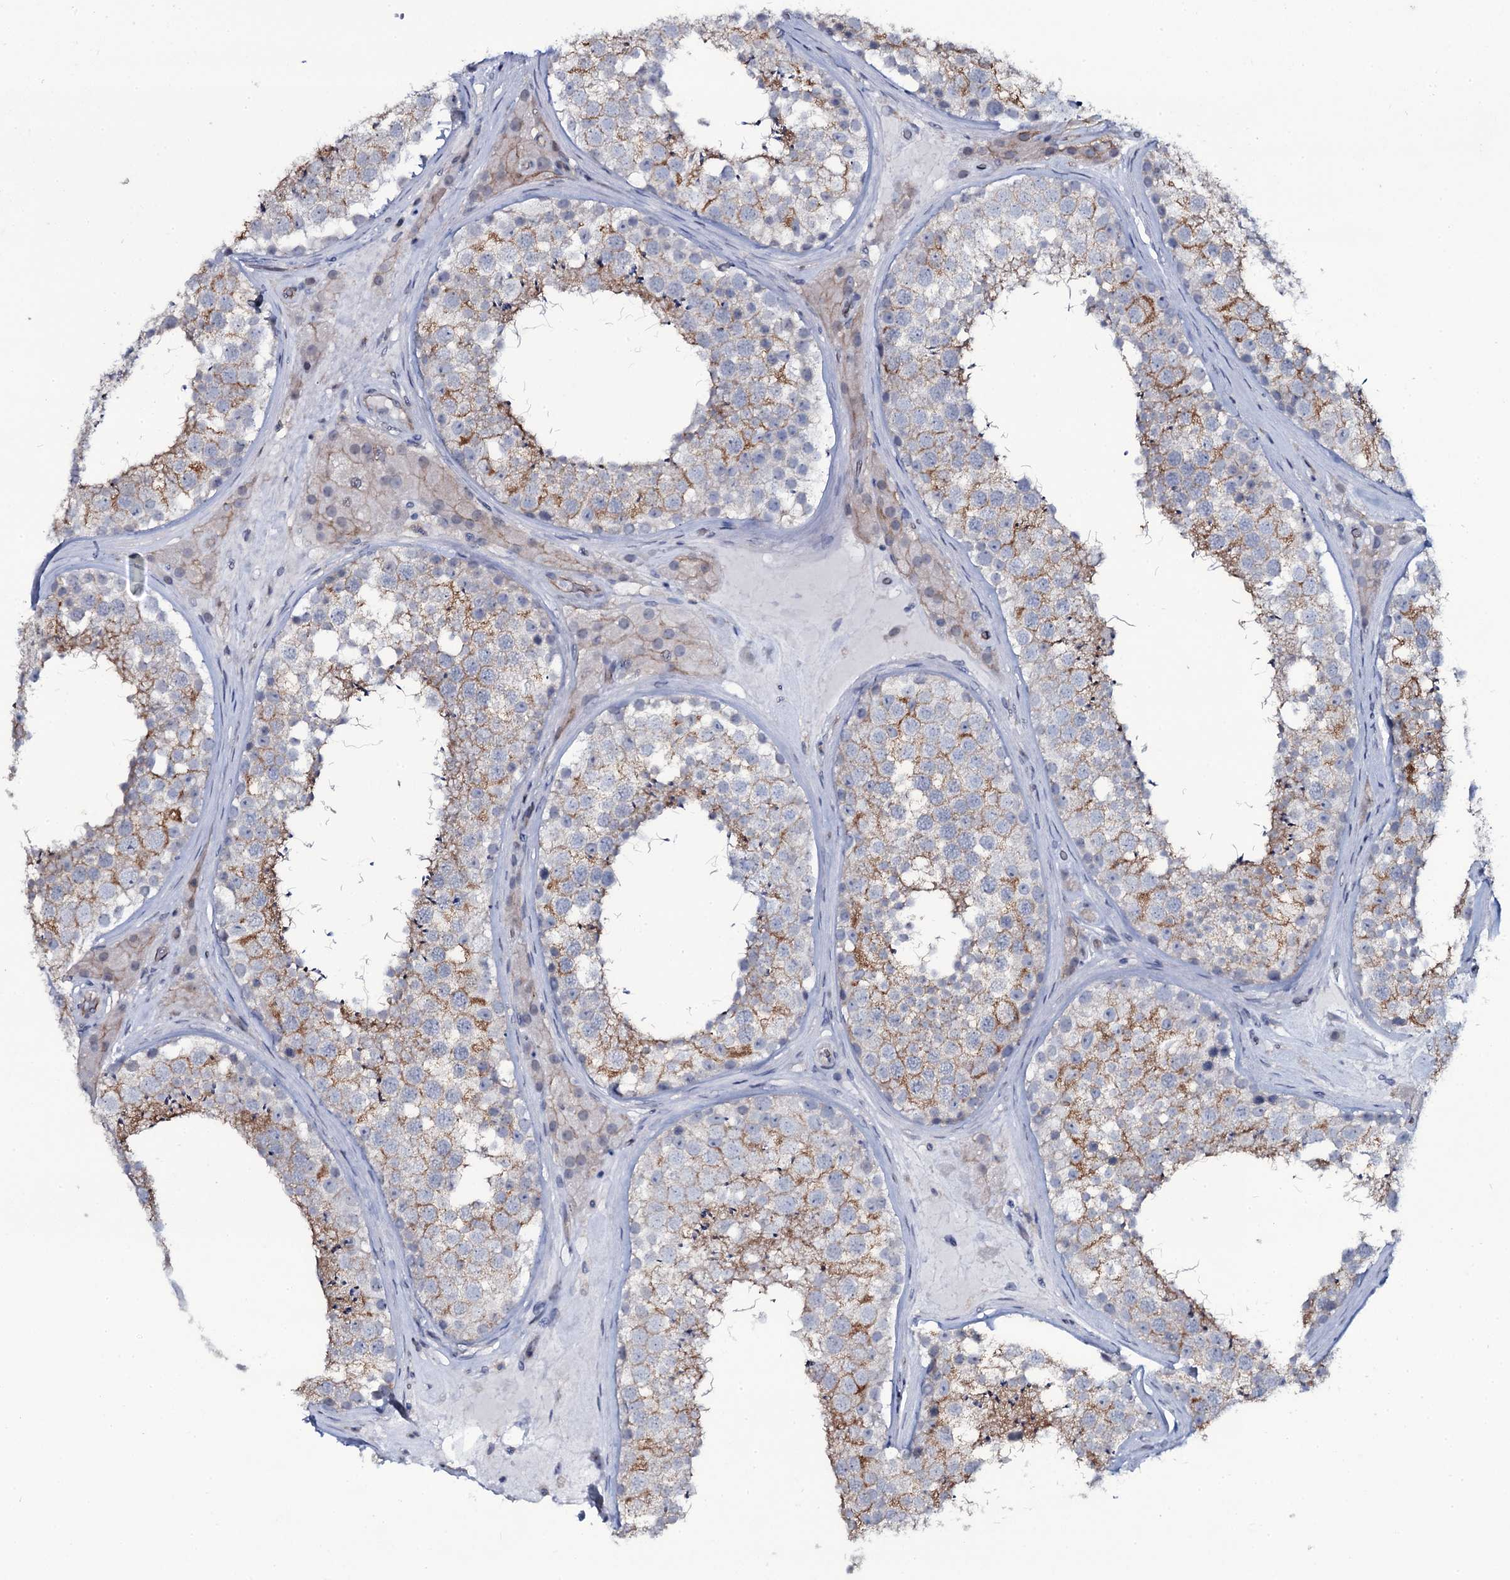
{"staining": {"intensity": "moderate", "quantity": "<25%", "location": "cytoplasmic/membranous"}, "tissue": "testis", "cell_type": "Cells in seminiferous ducts", "image_type": "normal", "snomed": [{"axis": "morphology", "description": "Normal tissue, NOS"}, {"axis": "topography", "description": "Testis"}], "caption": "Brown immunohistochemical staining in unremarkable human testis displays moderate cytoplasmic/membranous positivity in about <25% of cells in seminiferous ducts. The staining was performed using DAB to visualize the protein expression in brown, while the nuclei were stained in blue with hematoxylin (Magnification: 20x).", "gene": "SNAP23", "patient": {"sex": "male", "age": 46}}